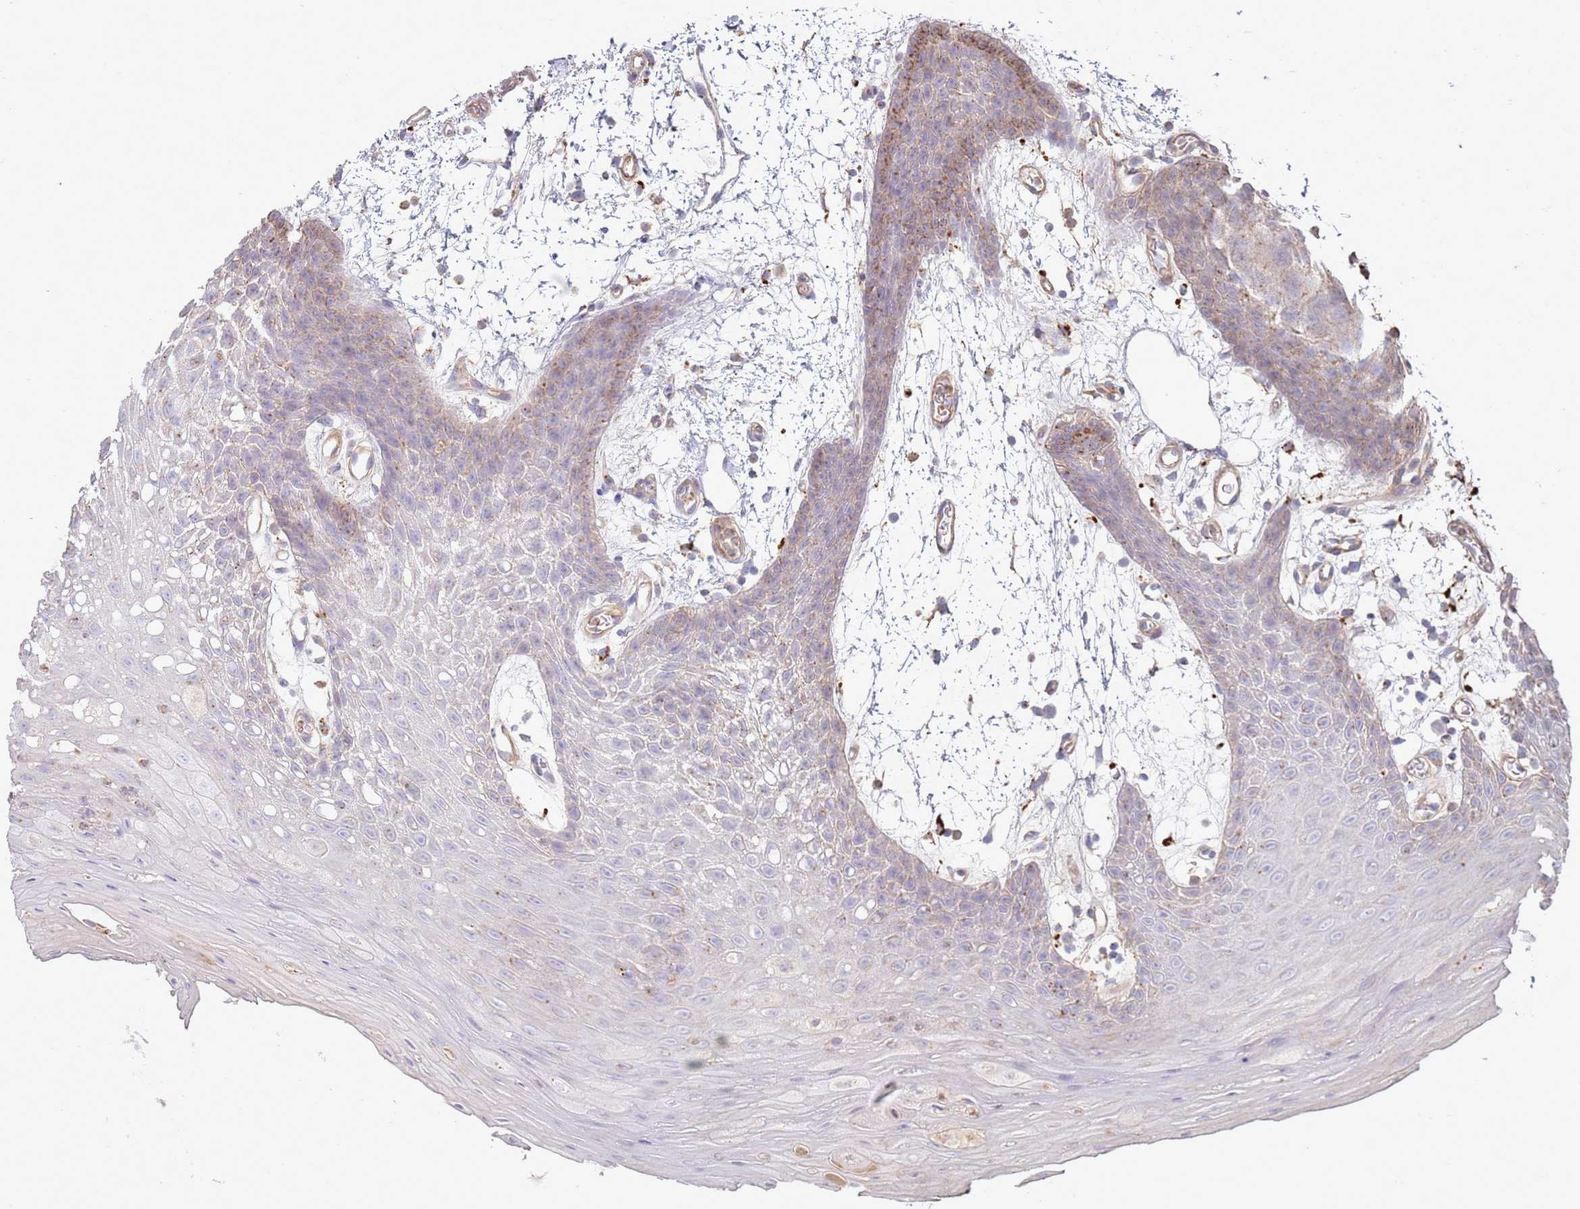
{"staining": {"intensity": "weak", "quantity": "<25%", "location": "cytoplasmic/membranous"}, "tissue": "oral mucosa", "cell_type": "Squamous epithelial cells", "image_type": "normal", "snomed": [{"axis": "morphology", "description": "Normal tissue, NOS"}, {"axis": "topography", "description": "Oral tissue"}, {"axis": "topography", "description": "Tounge, NOS"}], "caption": "Histopathology image shows no protein staining in squamous epithelial cells of unremarkable oral mucosa.", "gene": "TMEM229B", "patient": {"sex": "female", "age": 59}}